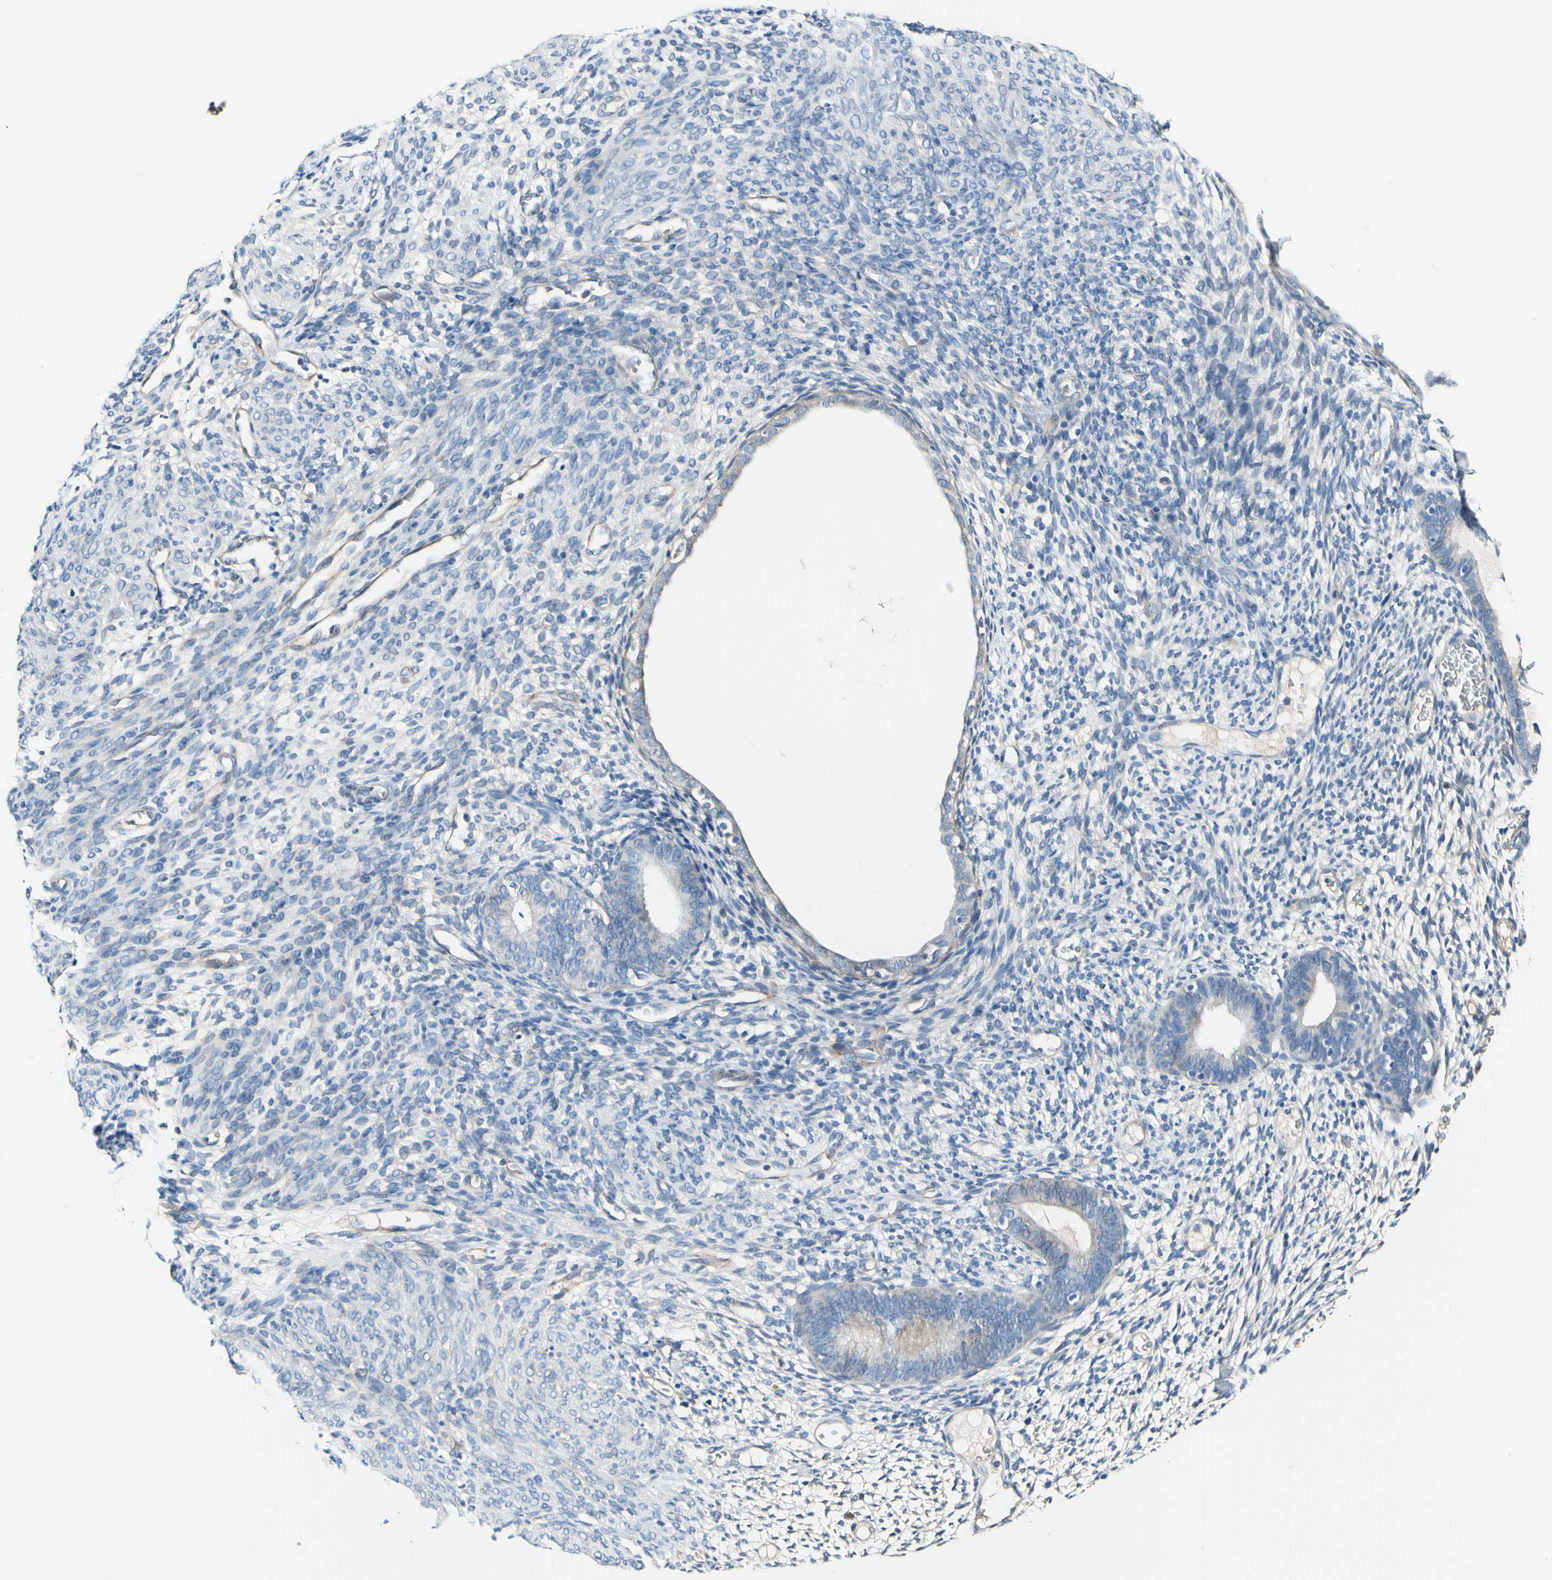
{"staining": {"intensity": "weak", "quantity": "<25%", "location": "cytoplasmic/membranous"}, "tissue": "endometrium", "cell_type": "Cells in endometrial stroma", "image_type": "normal", "snomed": [{"axis": "morphology", "description": "Normal tissue, NOS"}, {"axis": "morphology", "description": "Atrophy, NOS"}, {"axis": "topography", "description": "Uterus"}, {"axis": "topography", "description": "Endometrium"}], "caption": "Human endometrium stained for a protein using immunohistochemistry (IHC) reveals no staining in cells in endometrial stroma.", "gene": "COL6A3", "patient": {"sex": "female", "age": 68}}